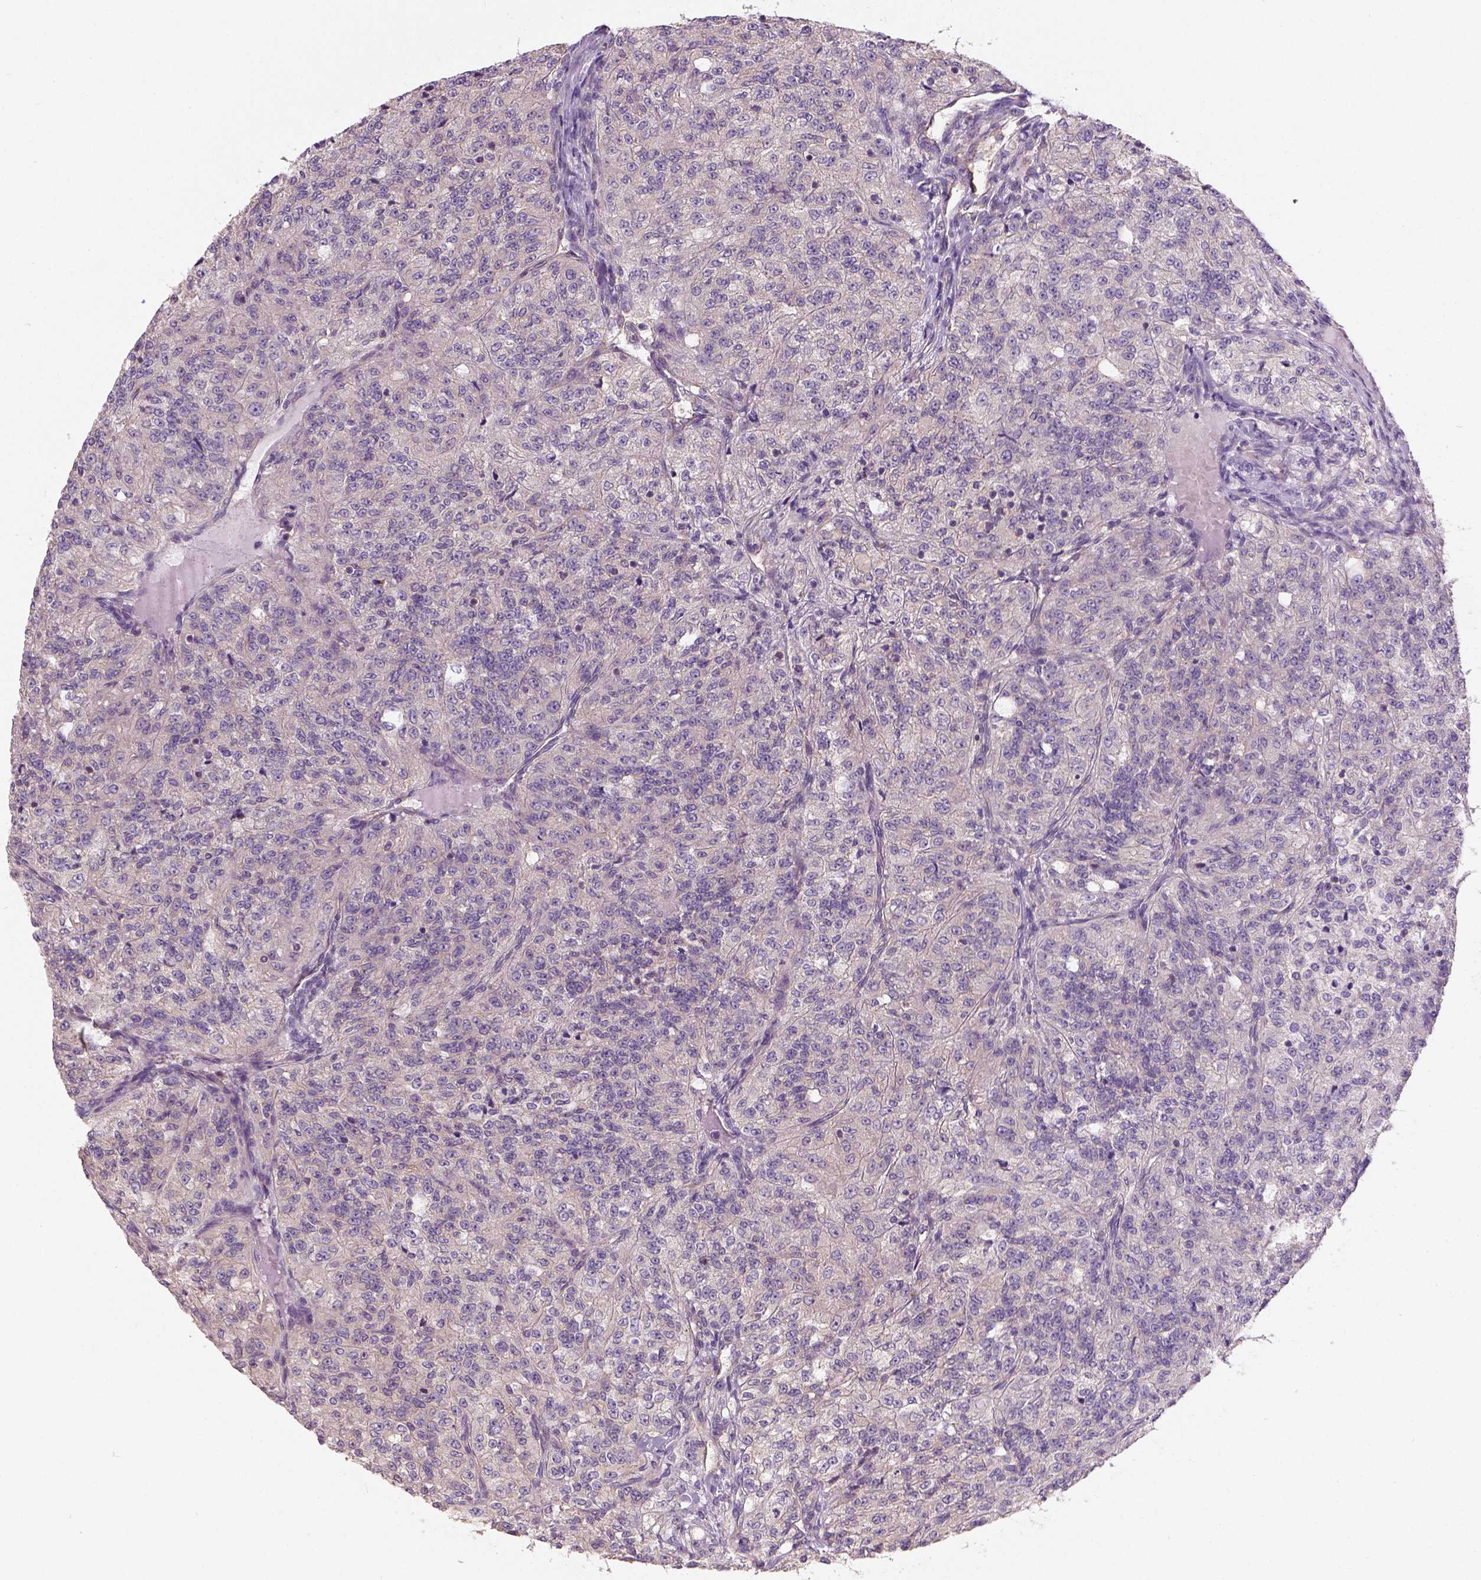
{"staining": {"intensity": "weak", "quantity": "25%-75%", "location": "cytoplasmic/membranous"}, "tissue": "renal cancer", "cell_type": "Tumor cells", "image_type": "cancer", "snomed": [{"axis": "morphology", "description": "Adenocarcinoma, NOS"}, {"axis": "topography", "description": "Kidney"}], "caption": "This is a photomicrograph of immunohistochemistry (IHC) staining of renal adenocarcinoma, which shows weak staining in the cytoplasmic/membranous of tumor cells.", "gene": "CRACR2A", "patient": {"sex": "female", "age": 63}}